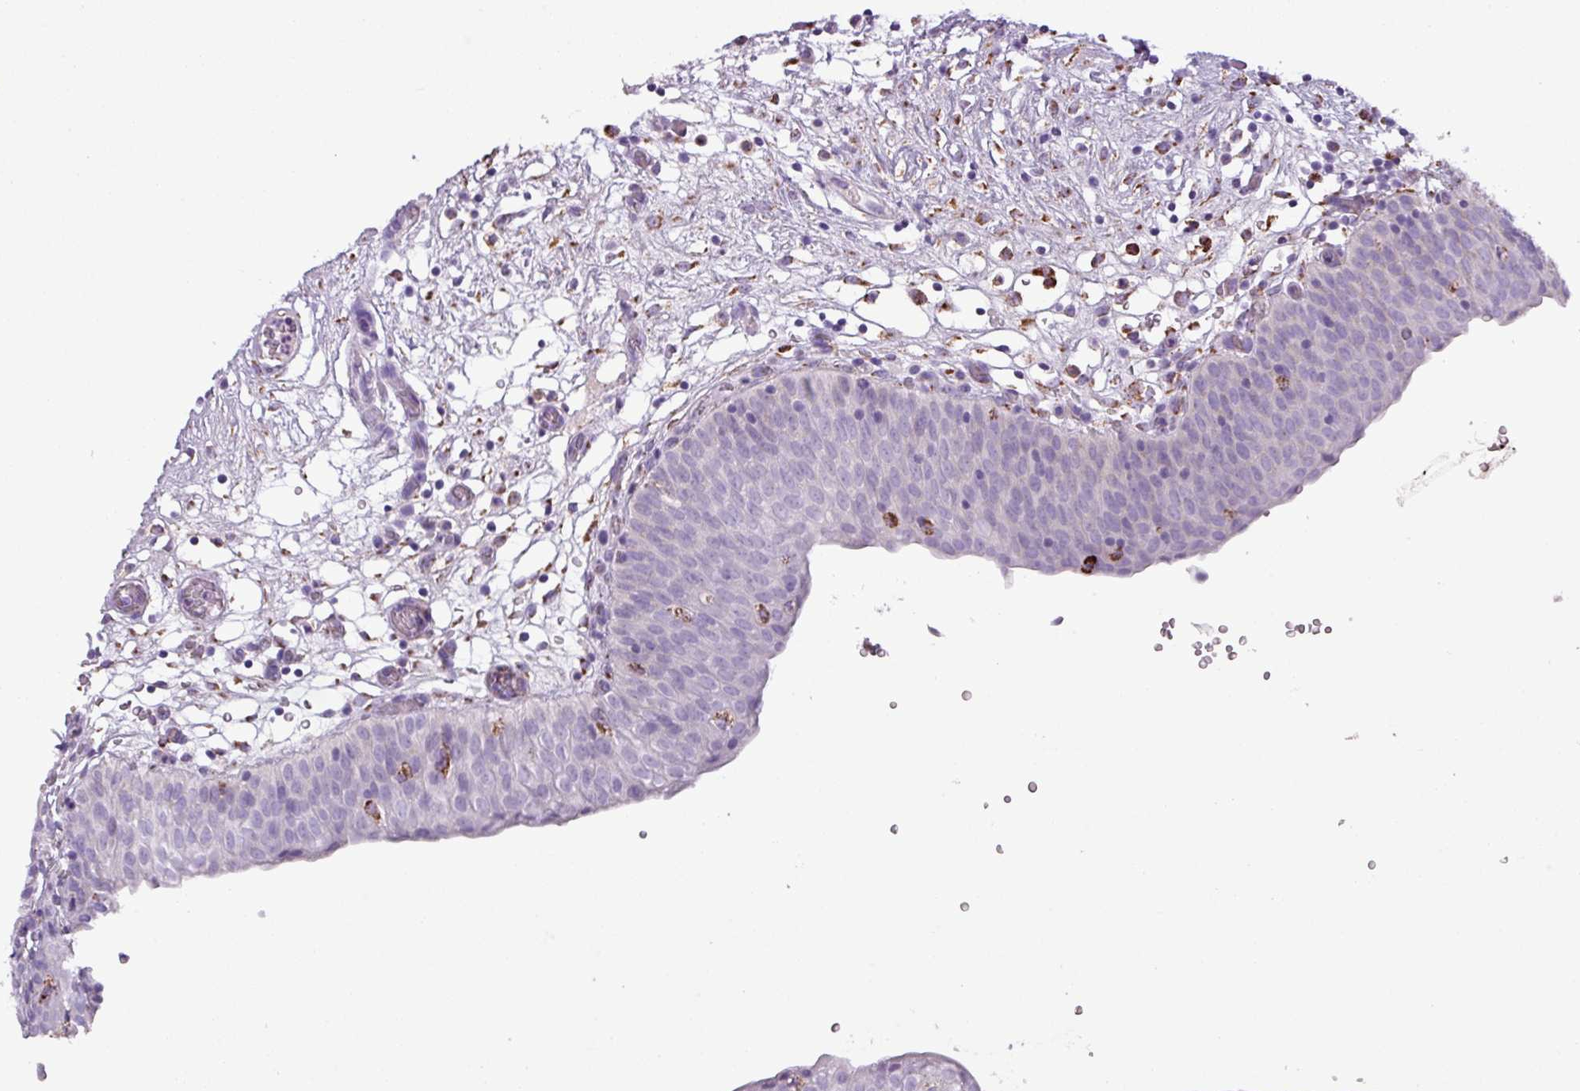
{"staining": {"intensity": "negative", "quantity": "none", "location": "none"}, "tissue": "urinary bladder", "cell_type": "Urothelial cells", "image_type": "normal", "snomed": [{"axis": "morphology", "description": "Normal tissue, NOS"}, {"axis": "topography", "description": "Urinary bladder"}], "caption": "Immunohistochemical staining of normal urinary bladder shows no significant staining in urothelial cells.", "gene": "ZNF667", "patient": {"sex": "male", "age": 55}}